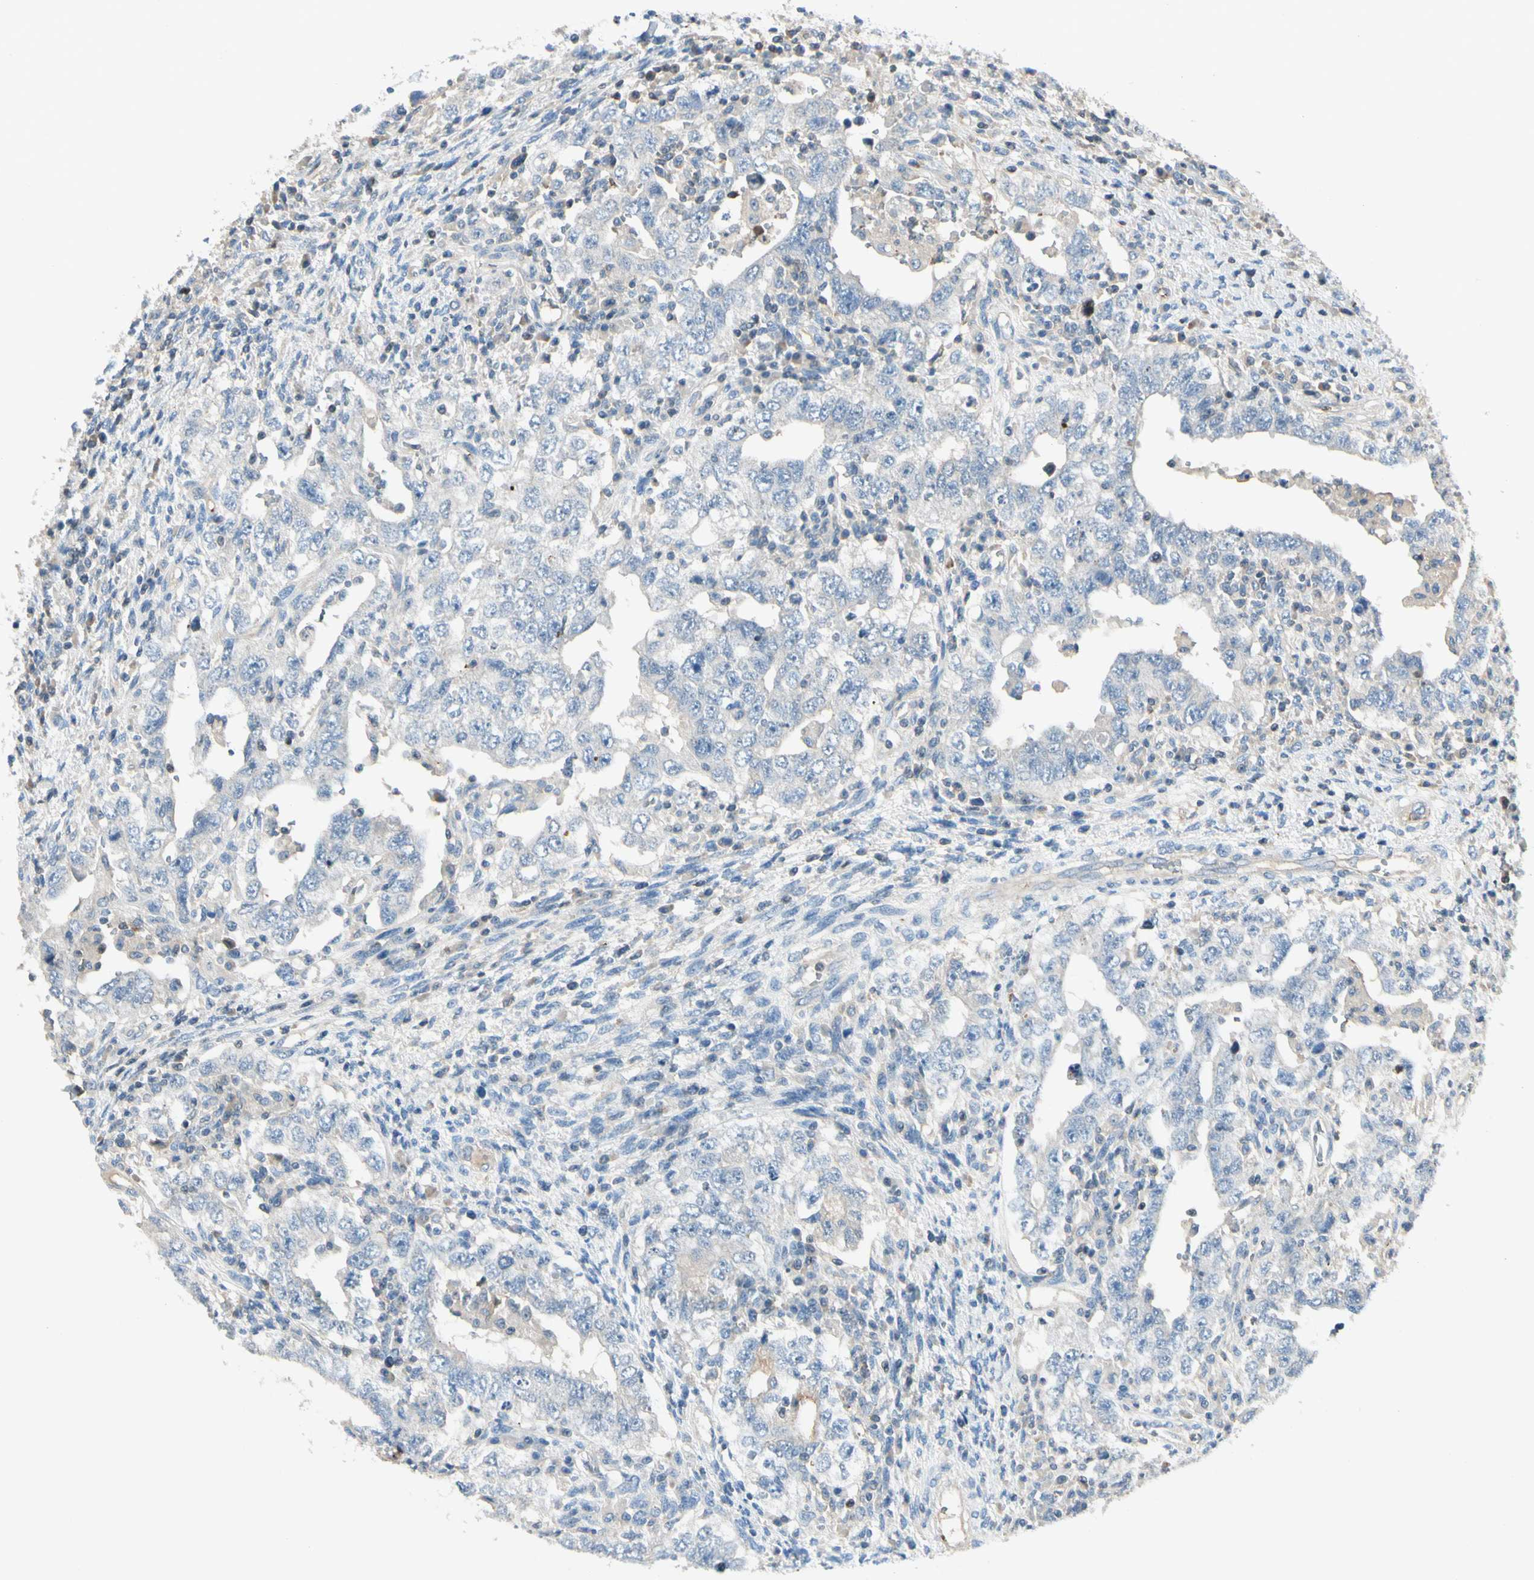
{"staining": {"intensity": "negative", "quantity": "none", "location": "none"}, "tissue": "testis cancer", "cell_type": "Tumor cells", "image_type": "cancer", "snomed": [{"axis": "morphology", "description": "Carcinoma, Embryonal, NOS"}, {"axis": "topography", "description": "Testis"}], "caption": "The histopathology image displays no significant expression in tumor cells of embryonal carcinoma (testis).", "gene": "CDH6", "patient": {"sex": "male", "age": 26}}